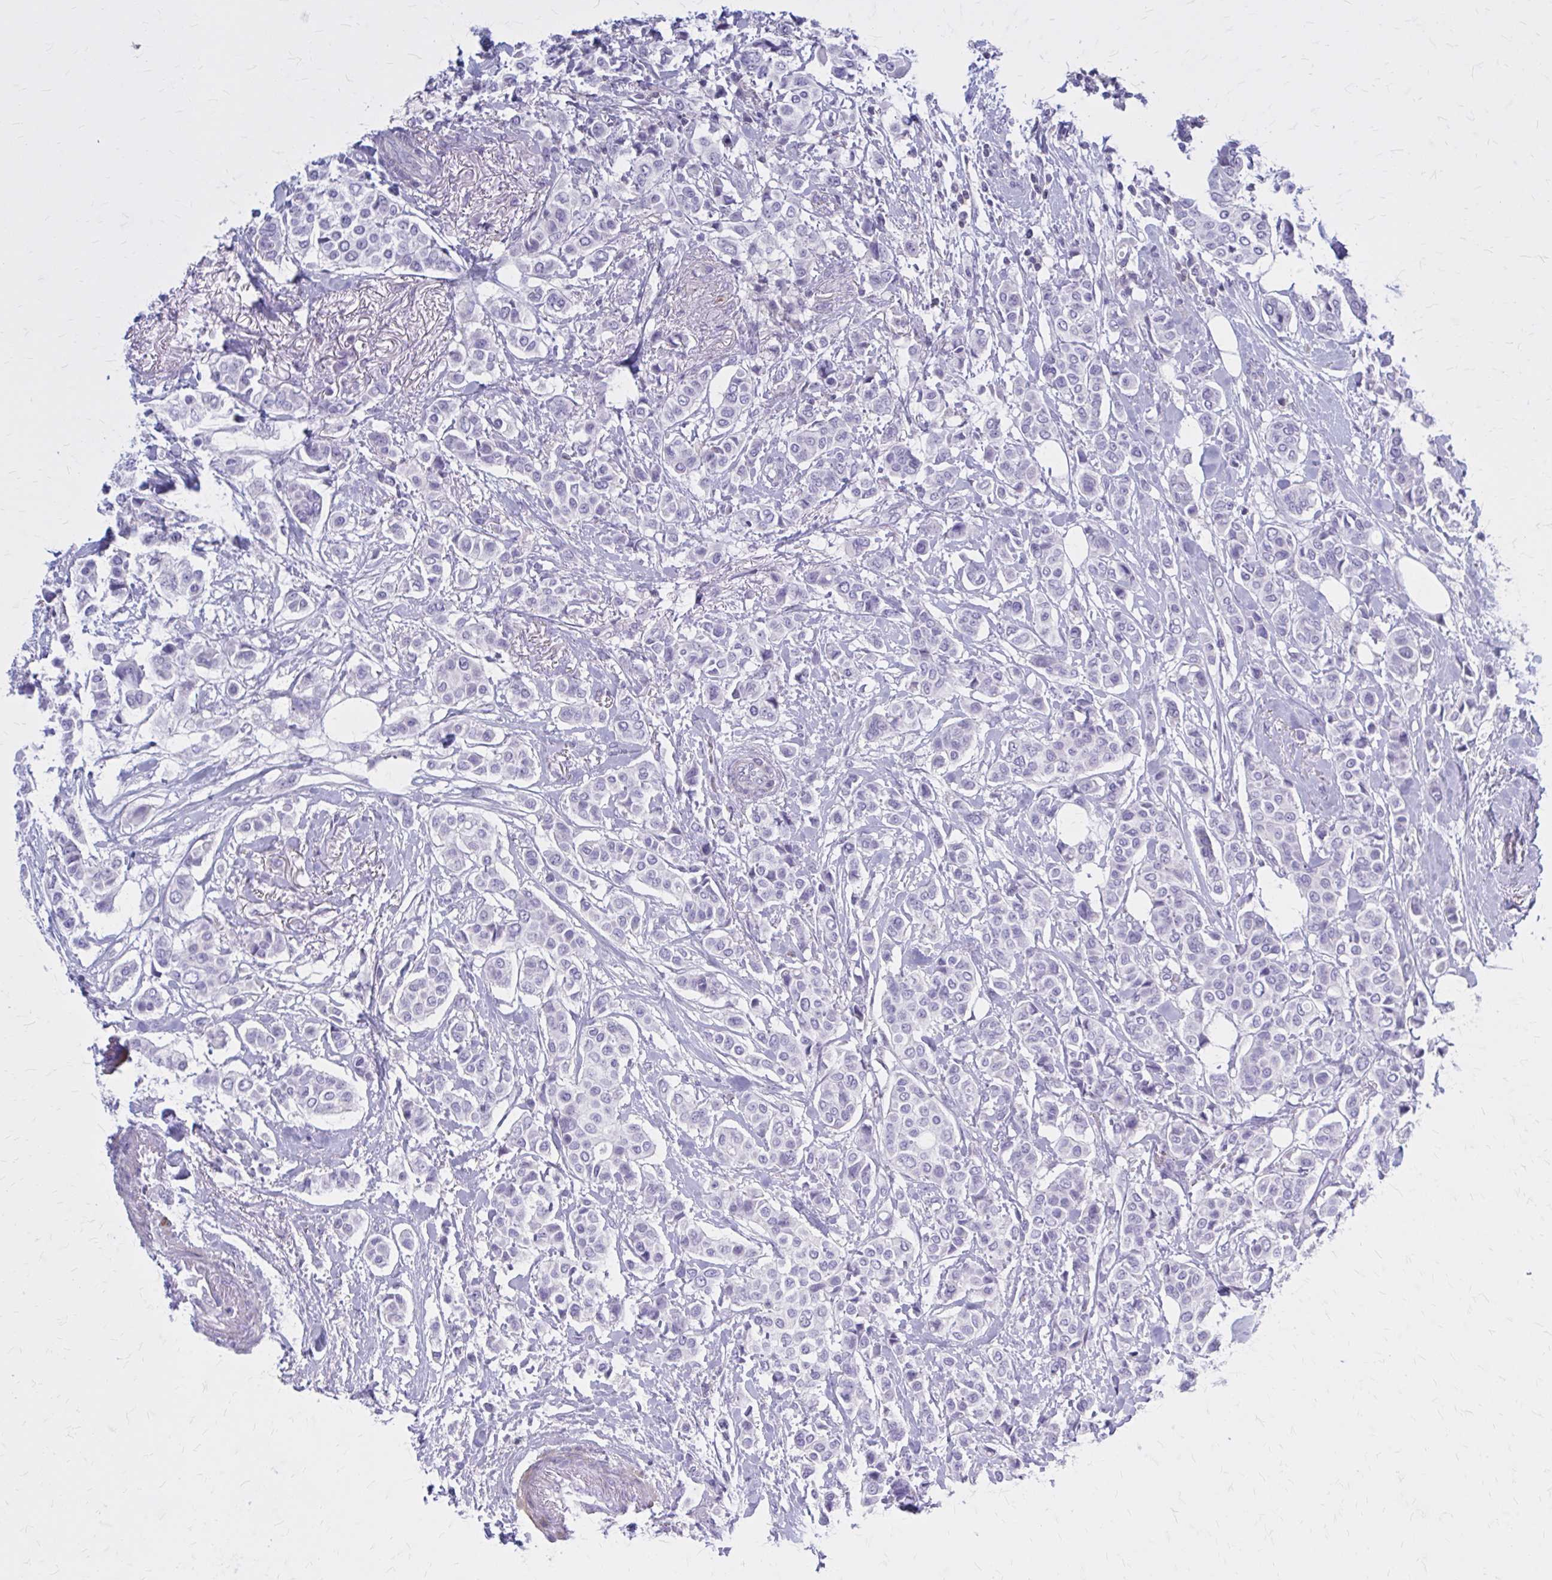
{"staining": {"intensity": "negative", "quantity": "none", "location": "none"}, "tissue": "breast cancer", "cell_type": "Tumor cells", "image_type": "cancer", "snomed": [{"axis": "morphology", "description": "Lobular carcinoma"}, {"axis": "topography", "description": "Breast"}], "caption": "Micrograph shows no protein expression in tumor cells of breast cancer (lobular carcinoma) tissue. Nuclei are stained in blue.", "gene": "PITPNM1", "patient": {"sex": "female", "age": 51}}